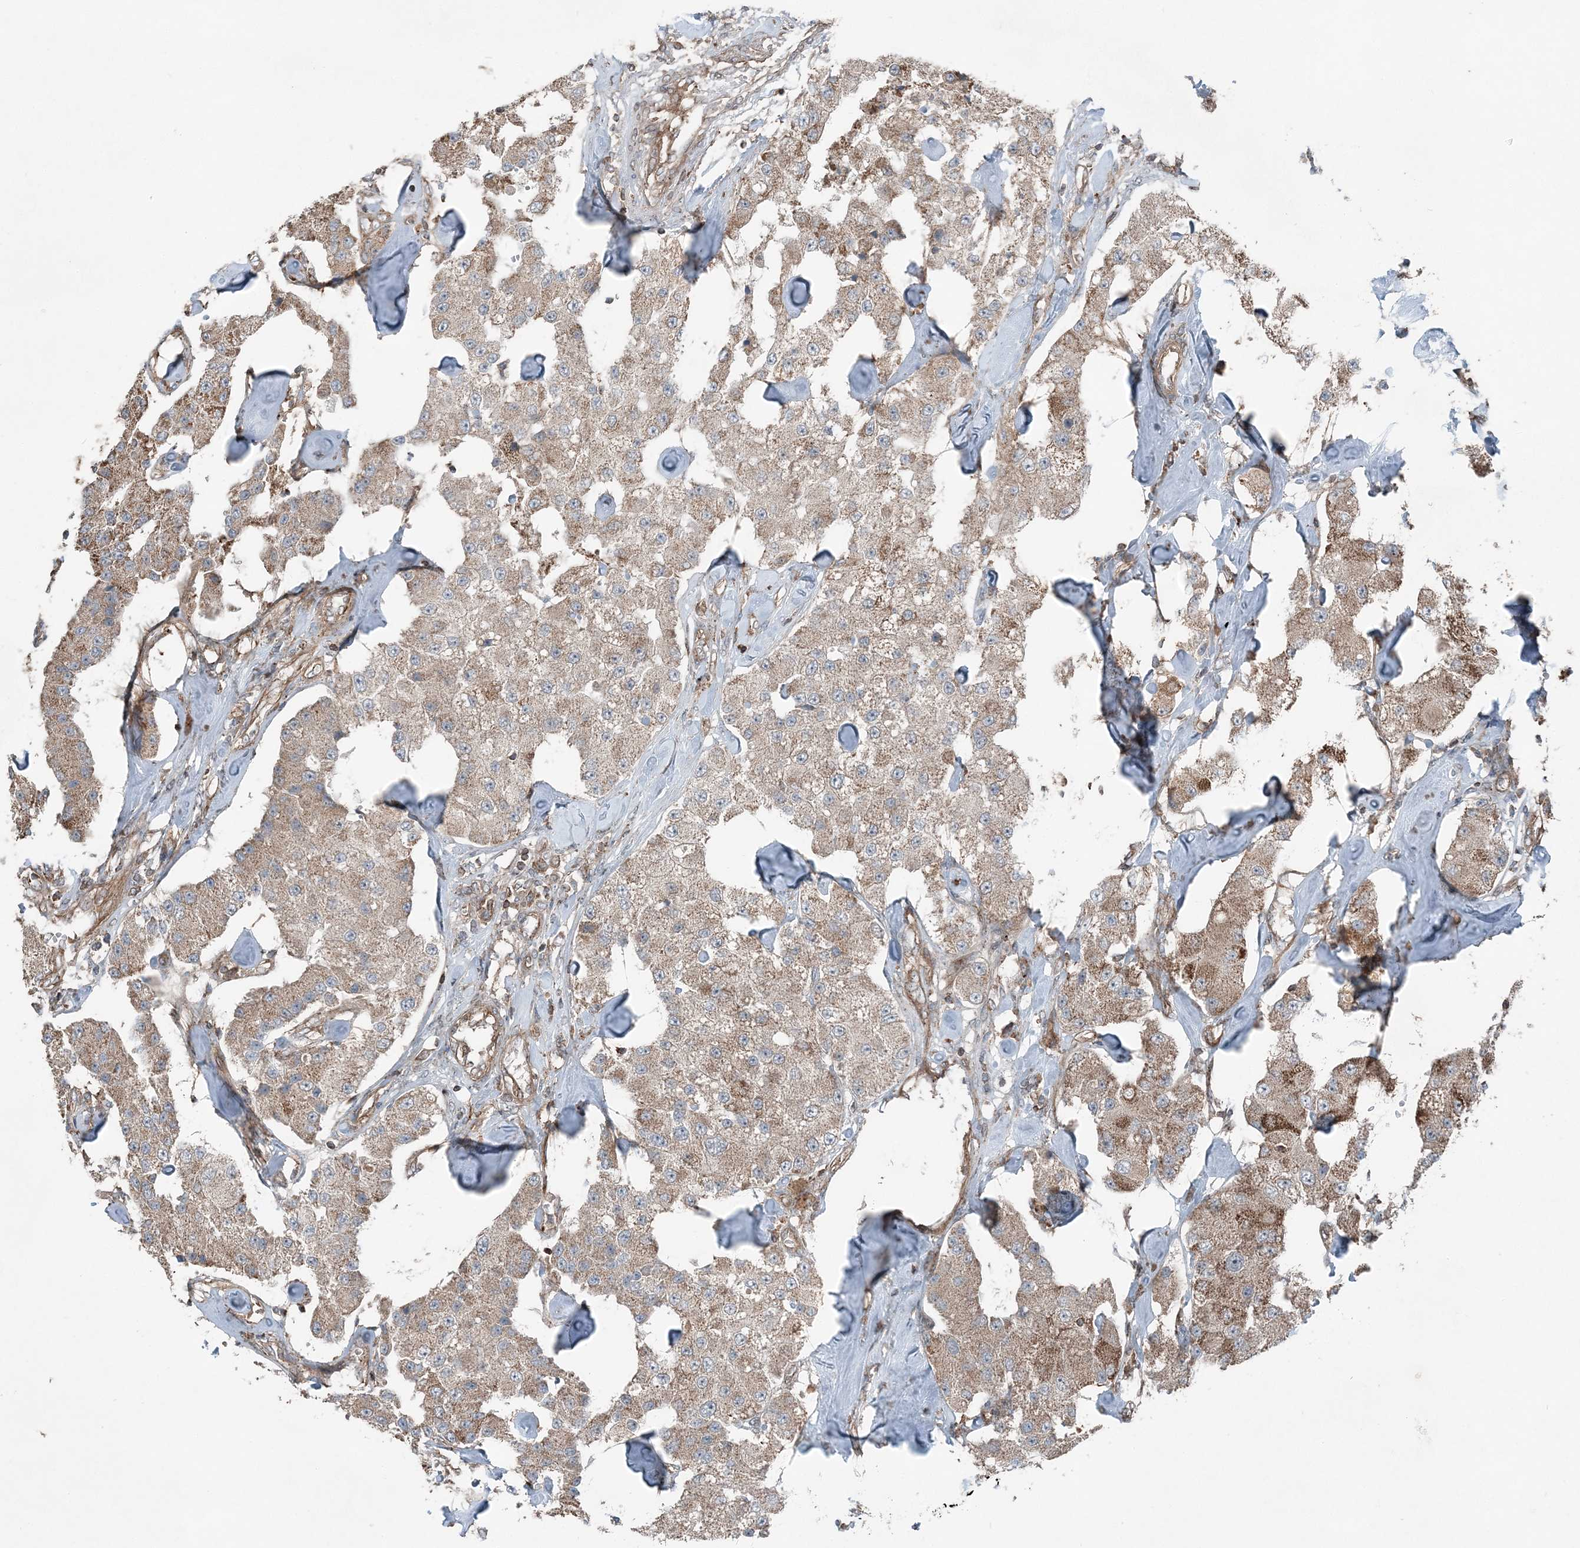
{"staining": {"intensity": "weak", "quantity": ">75%", "location": "cytoplasmic/membranous"}, "tissue": "carcinoid", "cell_type": "Tumor cells", "image_type": "cancer", "snomed": [{"axis": "morphology", "description": "Carcinoid, malignant, NOS"}, {"axis": "topography", "description": "Pancreas"}], "caption": "Immunohistochemistry (IHC) (DAB) staining of carcinoid (malignant) reveals weak cytoplasmic/membranous protein positivity in about >75% of tumor cells.", "gene": "KY", "patient": {"sex": "male", "age": 41}}